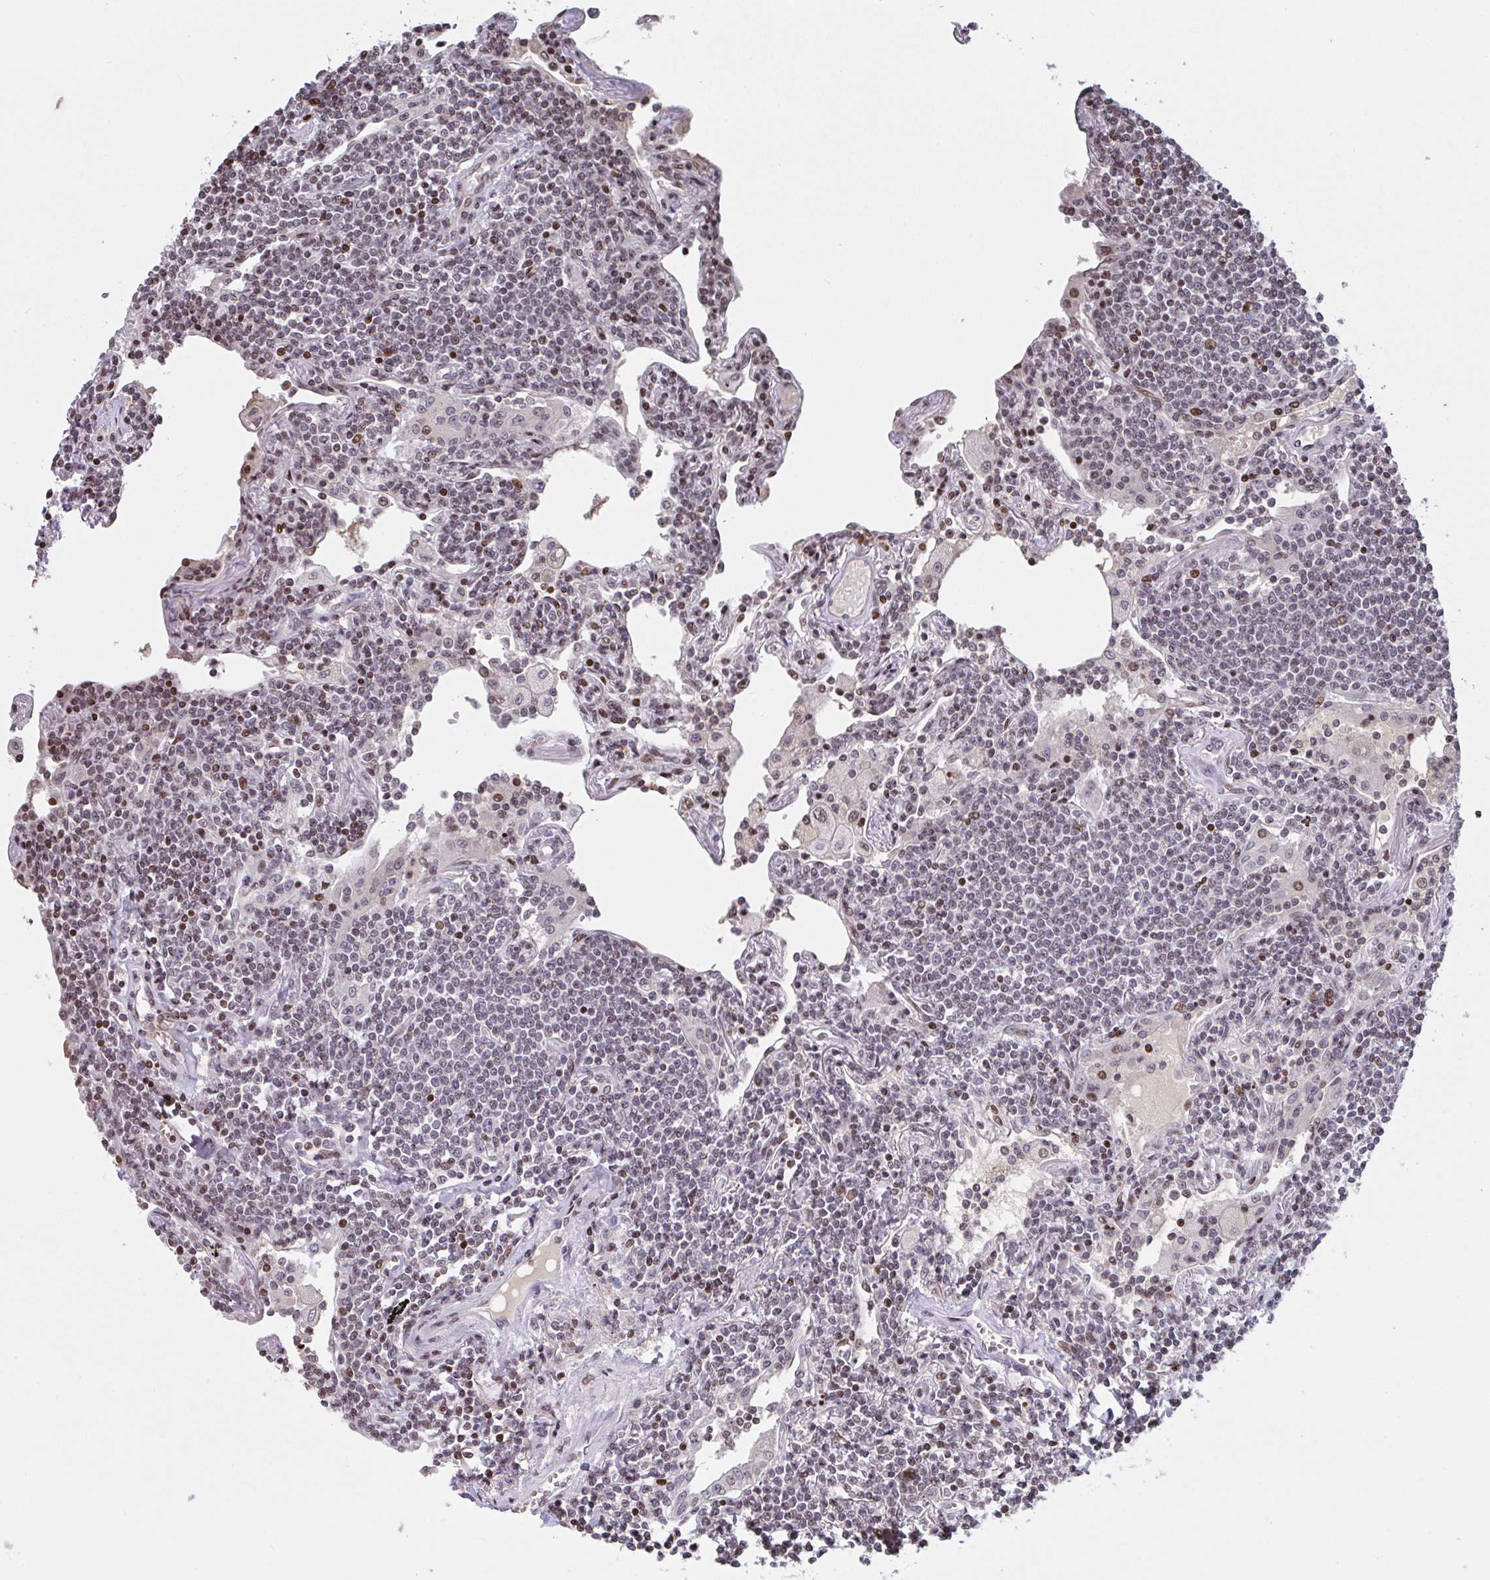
{"staining": {"intensity": "negative", "quantity": "none", "location": "none"}, "tissue": "lymphoma", "cell_type": "Tumor cells", "image_type": "cancer", "snomed": [{"axis": "morphology", "description": "Malignant lymphoma, non-Hodgkin's type, Low grade"}, {"axis": "topography", "description": "Lung"}], "caption": "This is an immunohistochemistry (IHC) histopathology image of malignant lymphoma, non-Hodgkin's type (low-grade). There is no positivity in tumor cells.", "gene": "PCDHB8", "patient": {"sex": "female", "age": 71}}